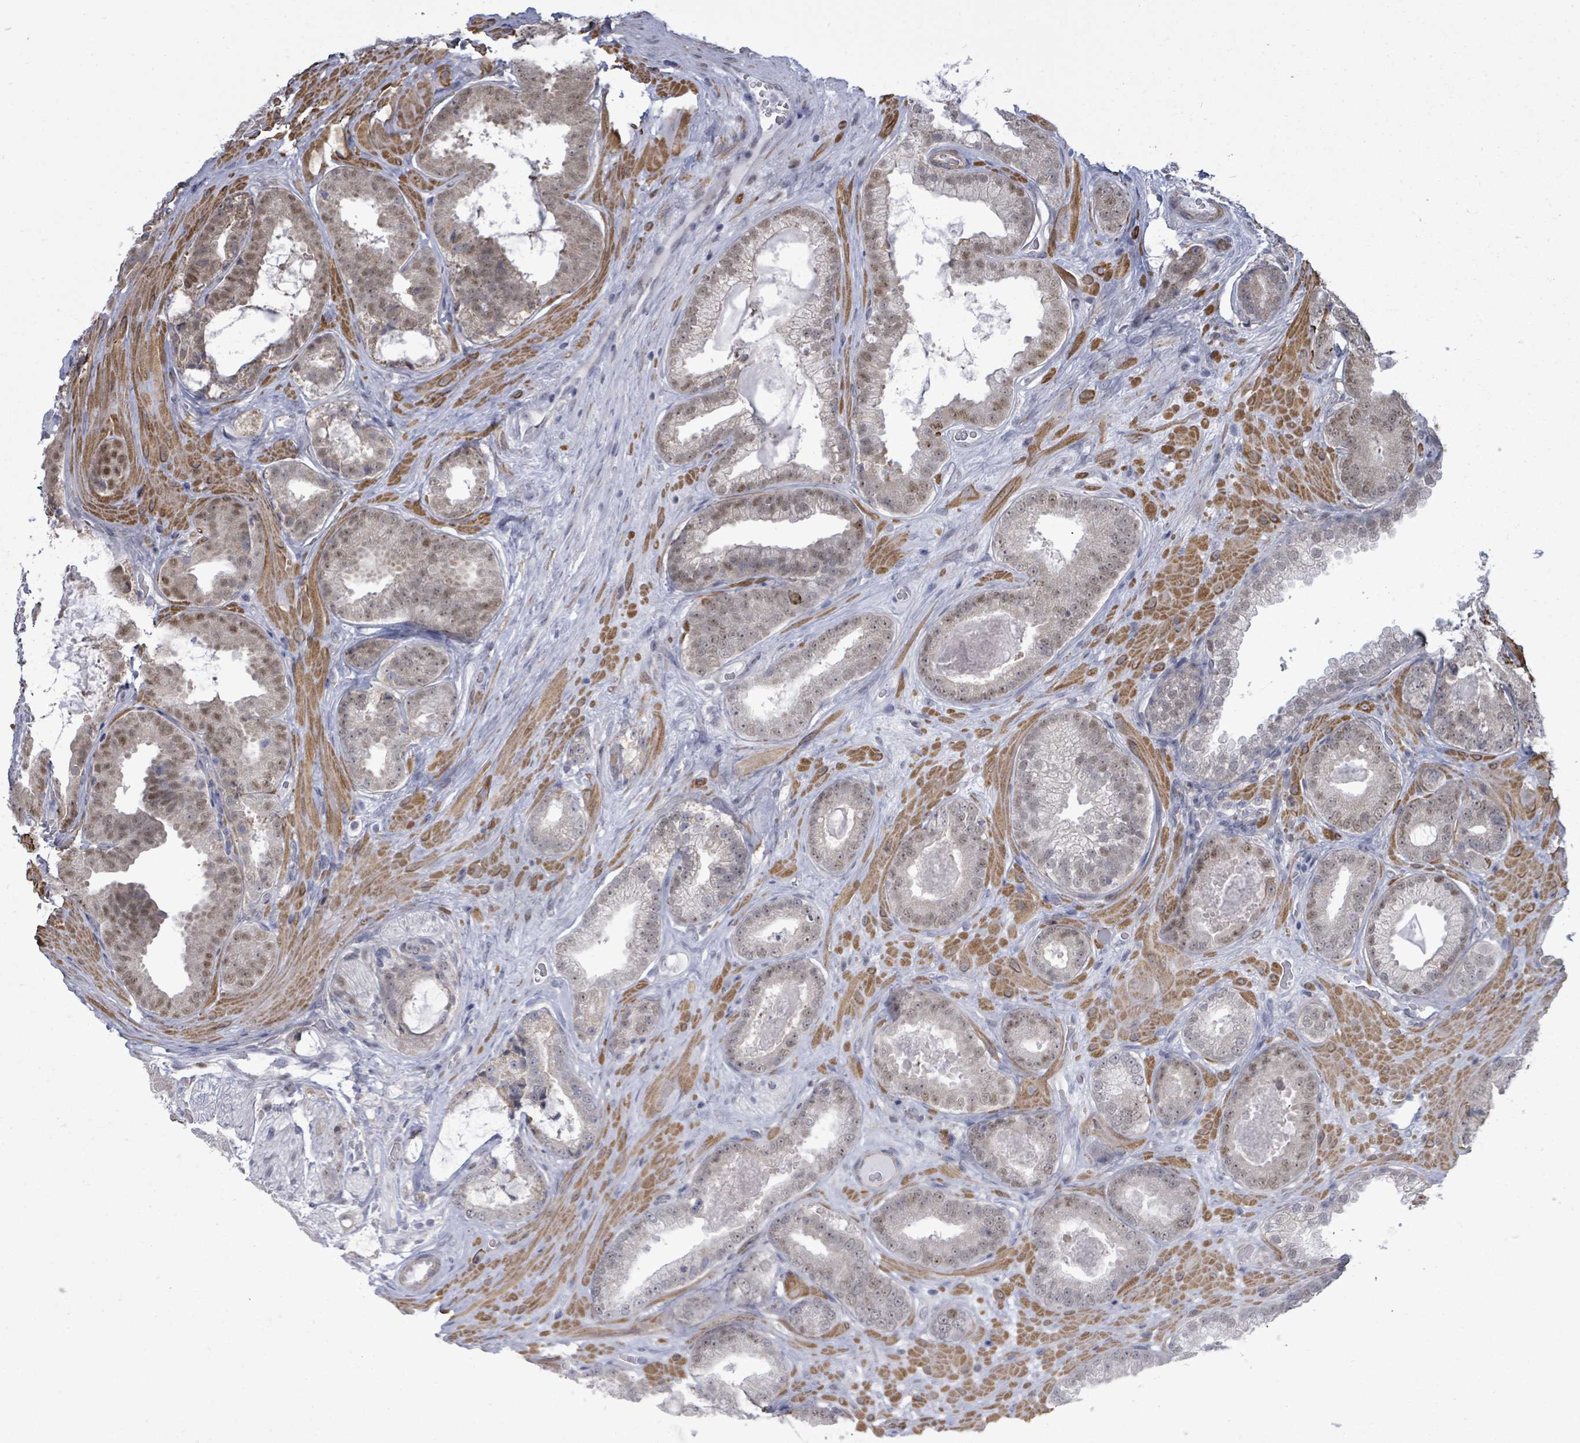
{"staining": {"intensity": "moderate", "quantity": "<25%", "location": "nuclear"}, "tissue": "prostate cancer", "cell_type": "Tumor cells", "image_type": "cancer", "snomed": [{"axis": "morphology", "description": "Adenocarcinoma, Low grade"}, {"axis": "topography", "description": "Prostate"}], "caption": "IHC micrograph of low-grade adenocarcinoma (prostate) stained for a protein (brown), which displays low levels of moderate nuclear expression in about <25% of tumor cells.", "gene": "PAPSS1", "patient": {"sex": "male", "age": 57}}